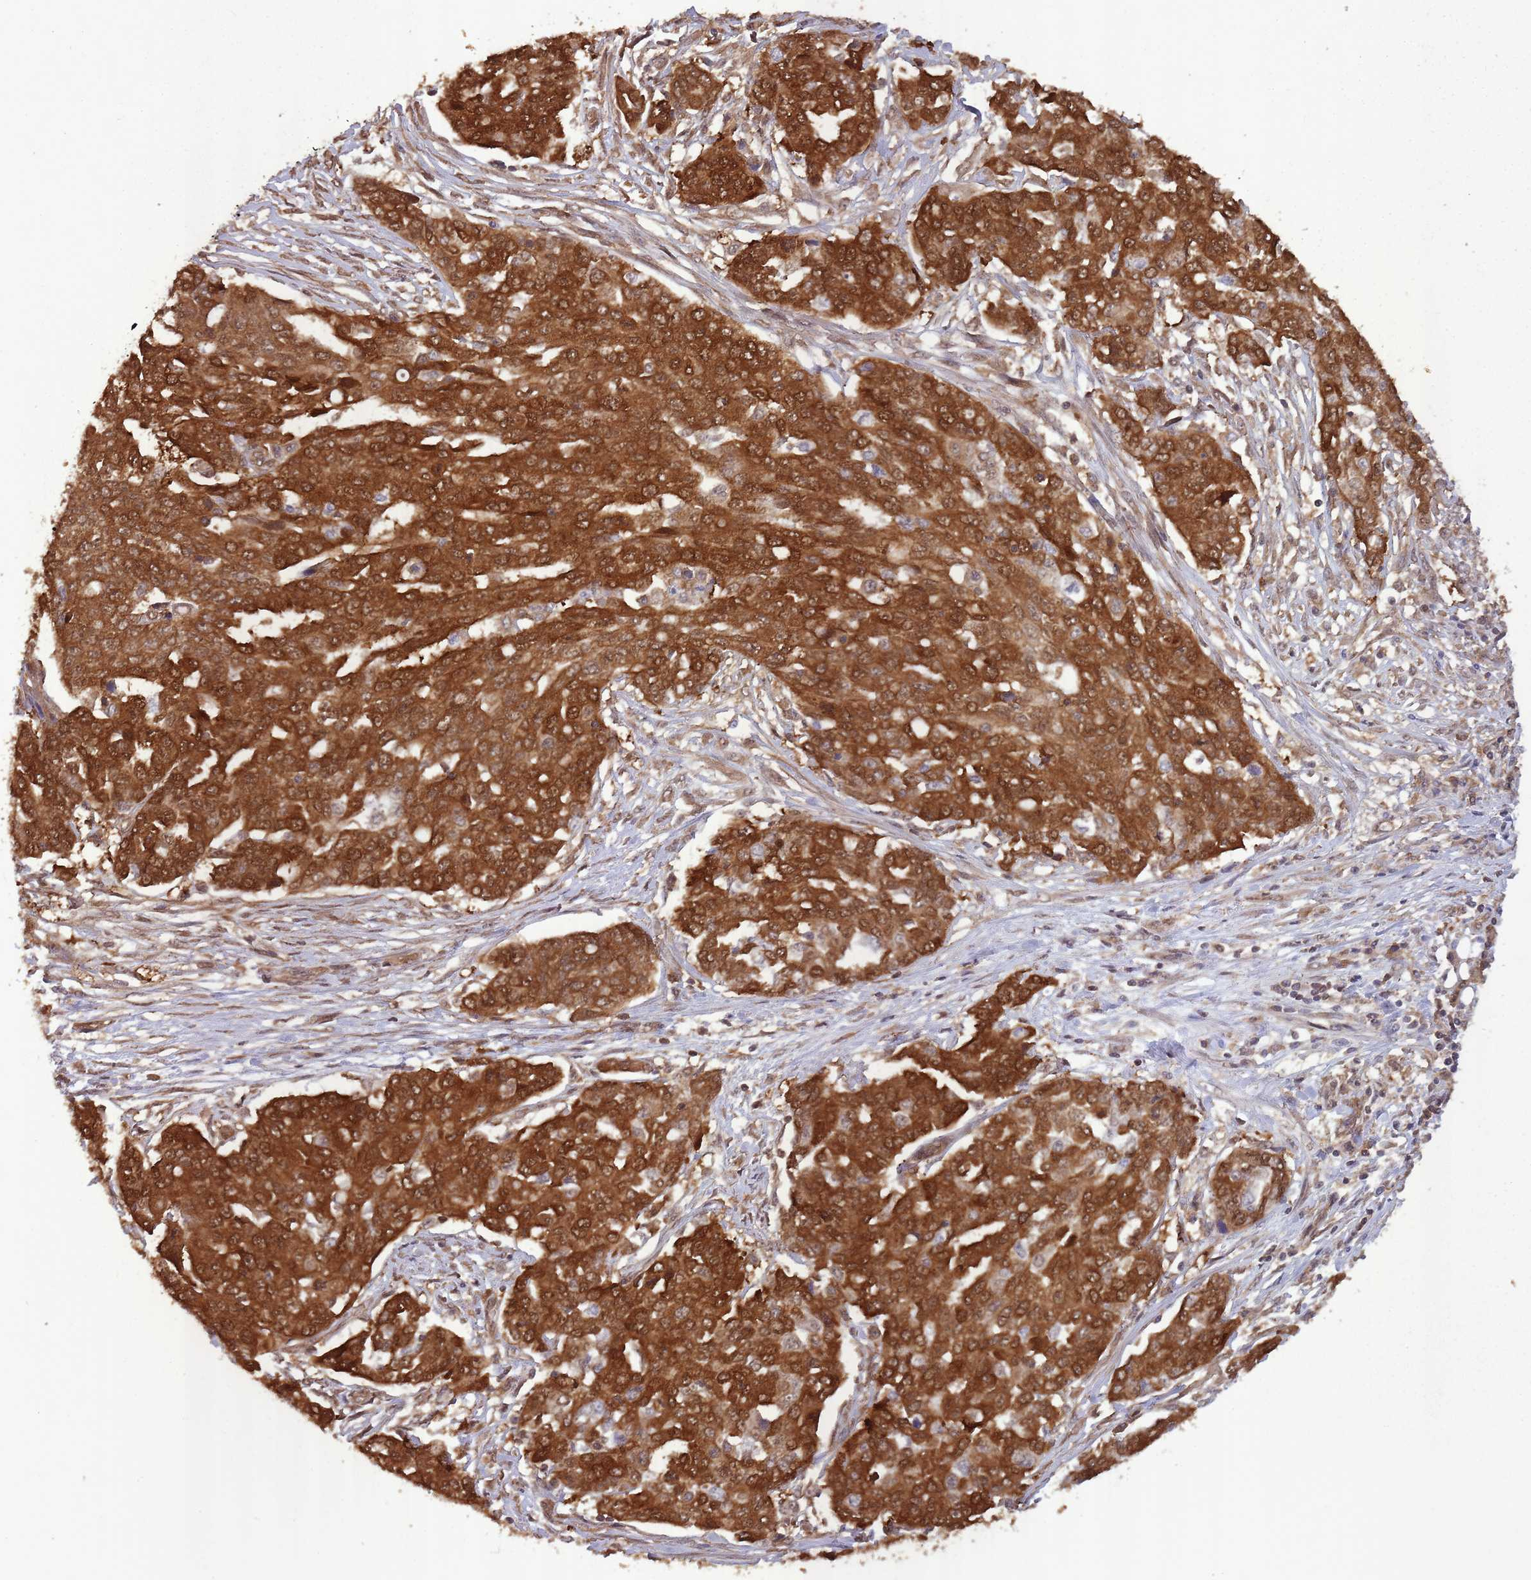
{"staining": {"intensity": "strong", "quantity": ">75%", "location": "cytoplasmic/membranous"}, "tissue": "ovarian cancer", "cell_type": "Tumor cells", "image_type": "cancer", "snomed": [{"axis": "morphology", "description": "Cystadenocarcinoma, serous, NOS"}, {"axis": "topography", "description": "Soft tissue"}, {"axis": "topography", "description": "Ovary"}], "caption": "Human ovarian serous cystadenocarcinoma stained for a protein (brown) demonstrates strong cytoplasmic/membranous positive staining in approximately >75% of tumor cells.", "gene": "PPP6R3", "patient": {"sex": "female", "age": 57}}